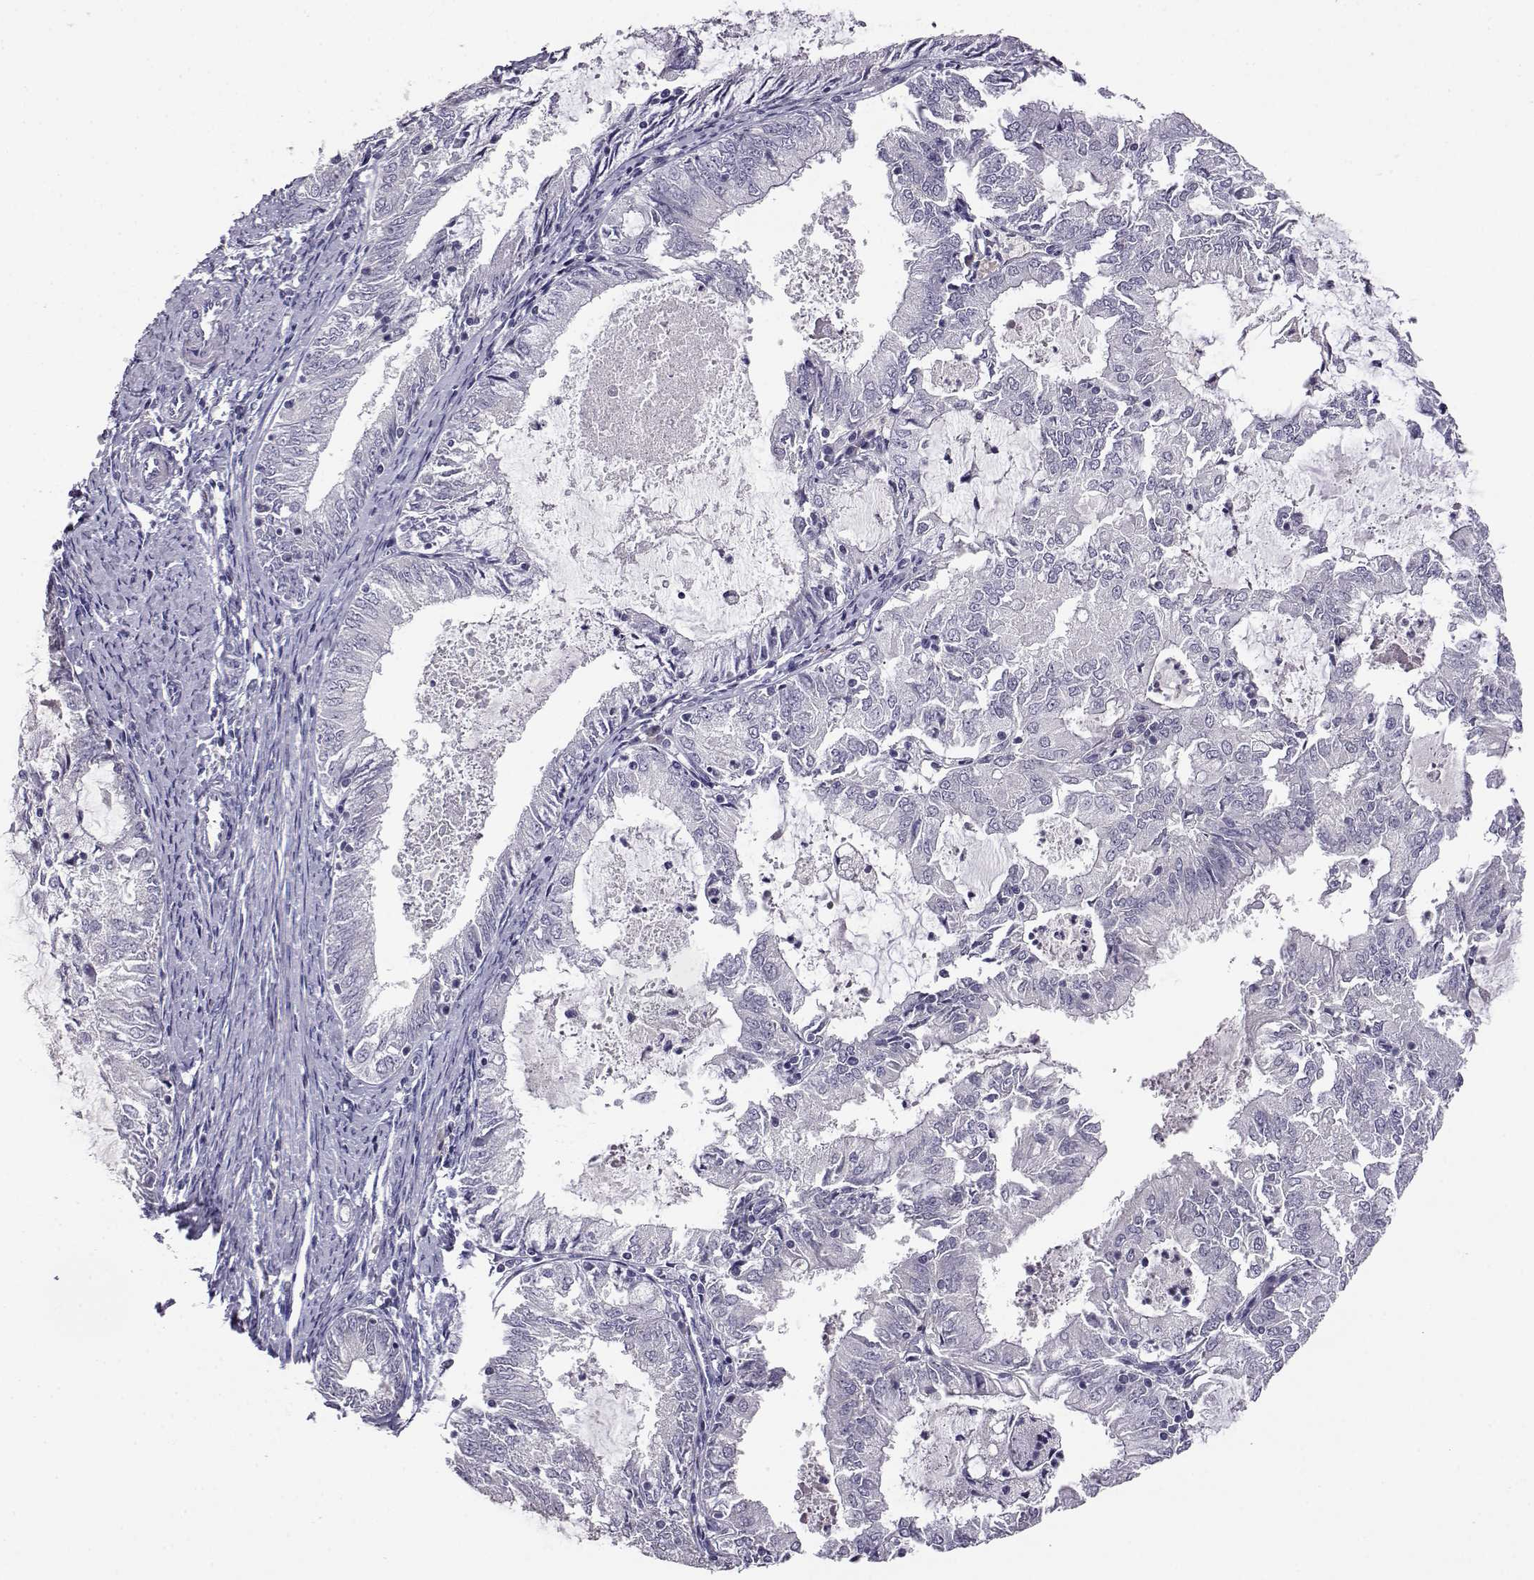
{"staining": {"intensity": "negative", "quantity": "none", "location": "none"}, "tissue": "endometrial cancer", "cell_type": "Tumor cells", "image_type": "cancer", "snomed": [{"axis": "morphology", "description": "Adenocarcinoma, NOS"}, {"axis": "topography", "description": "Endometrium"}], "caption": "Immunohistochemistry of human endometrial cancer demonstrates no expression in tumor cells.", "gene": "AKR1B1", "patient": {"sex": "female", "age": 57}}